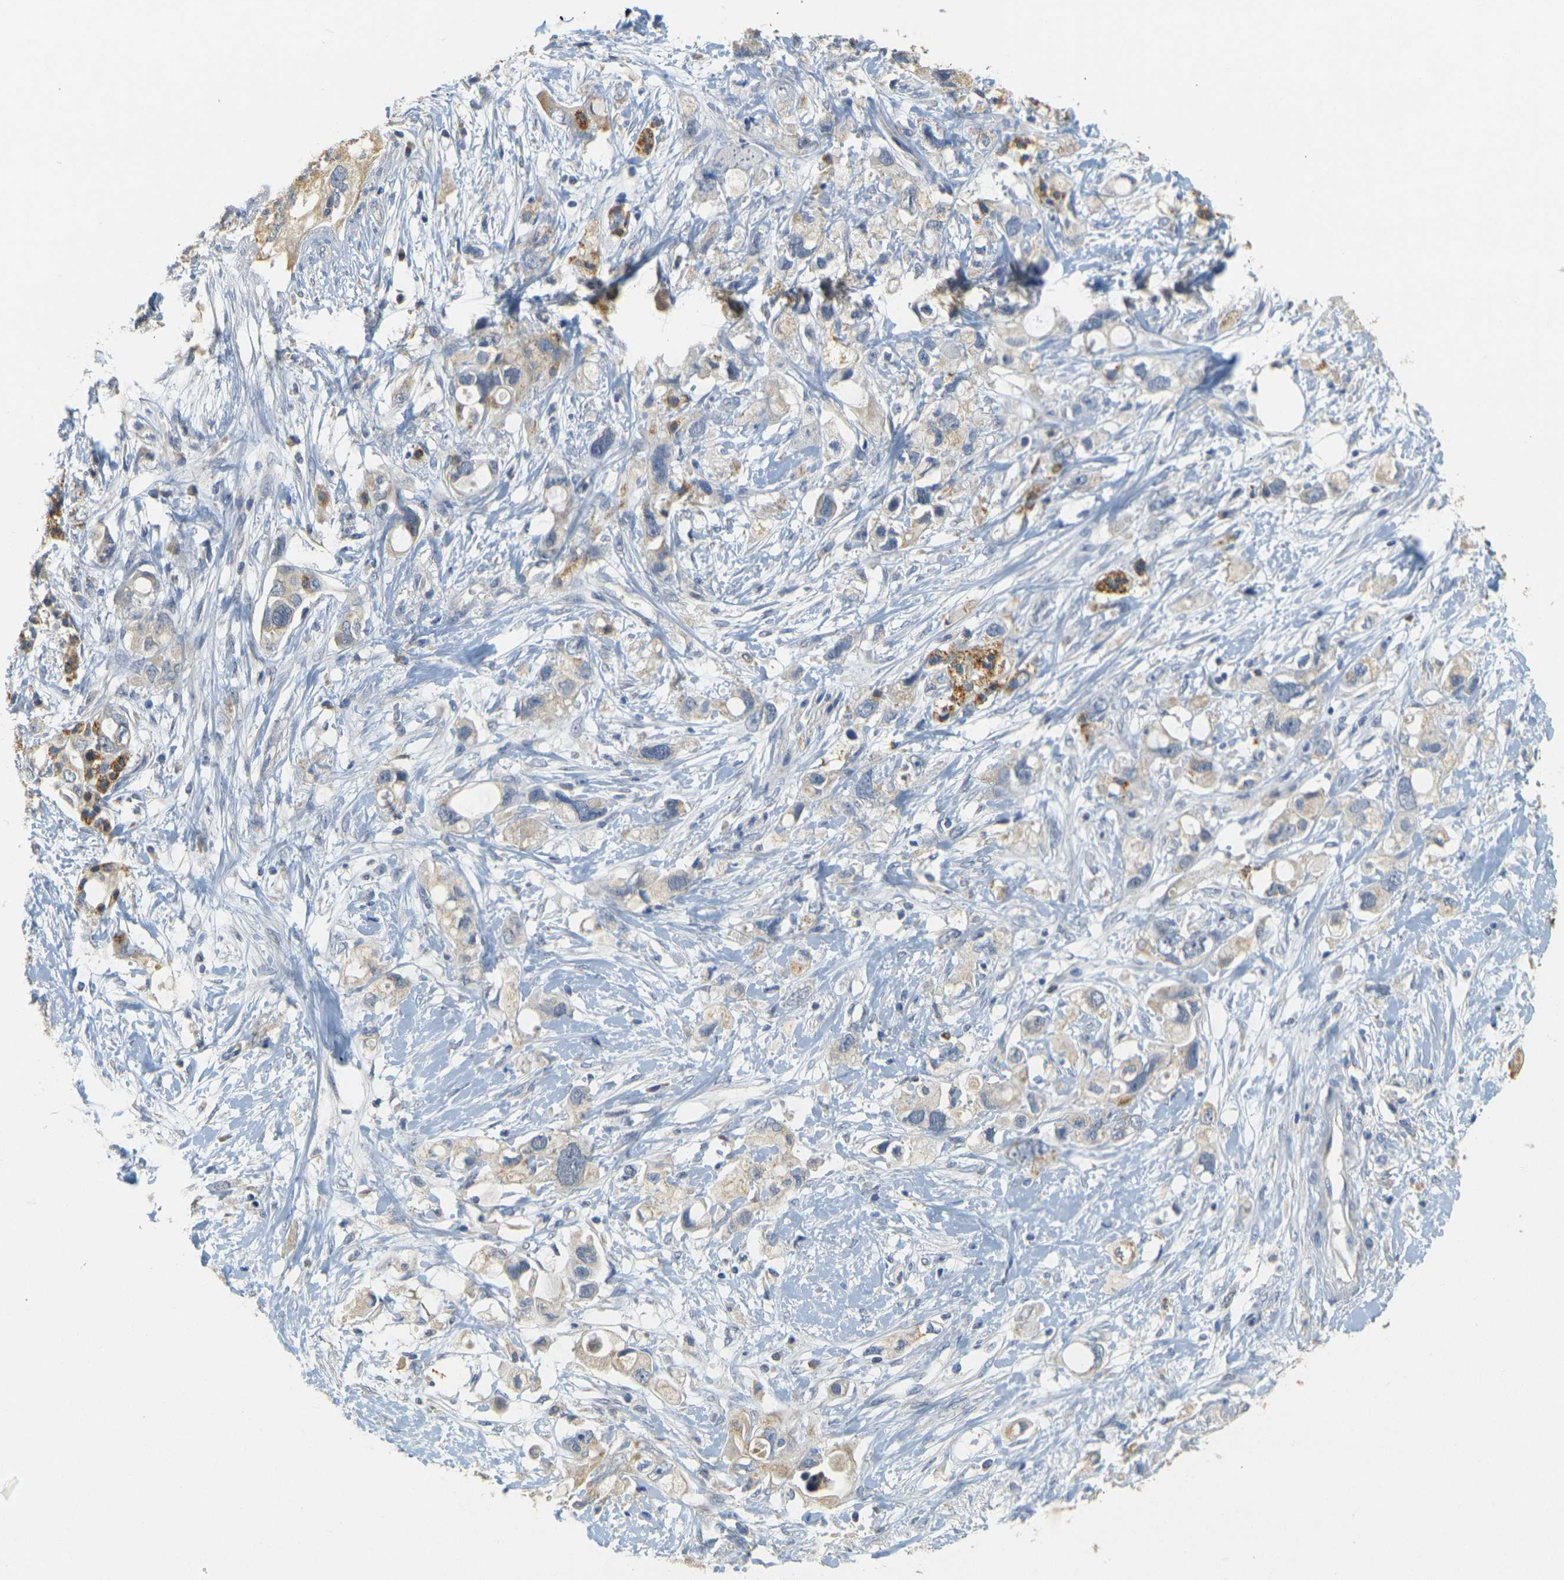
{"staining": {"intensity": "weak", "quantity": ">75%", "location": "cytoplasmic/membranous"}, "tissue": "pancreatic cancer", "cell_type": "Tumor cells", "image_type": "cancer", "snomed": [{"axis": "morphology", "description": "Adenocarcinoma, NOS"}, {"axis": "topography", "description": "Pancreas"}], "caption": "Immunohistochemical staining of human pancreatic cancer demonstrates low levels of weak cytoplasmic/membranous expression in approximately >75% of tumor cells.", "gene": "GDAP1", "patient": {"sex": "female", "age": 56}}